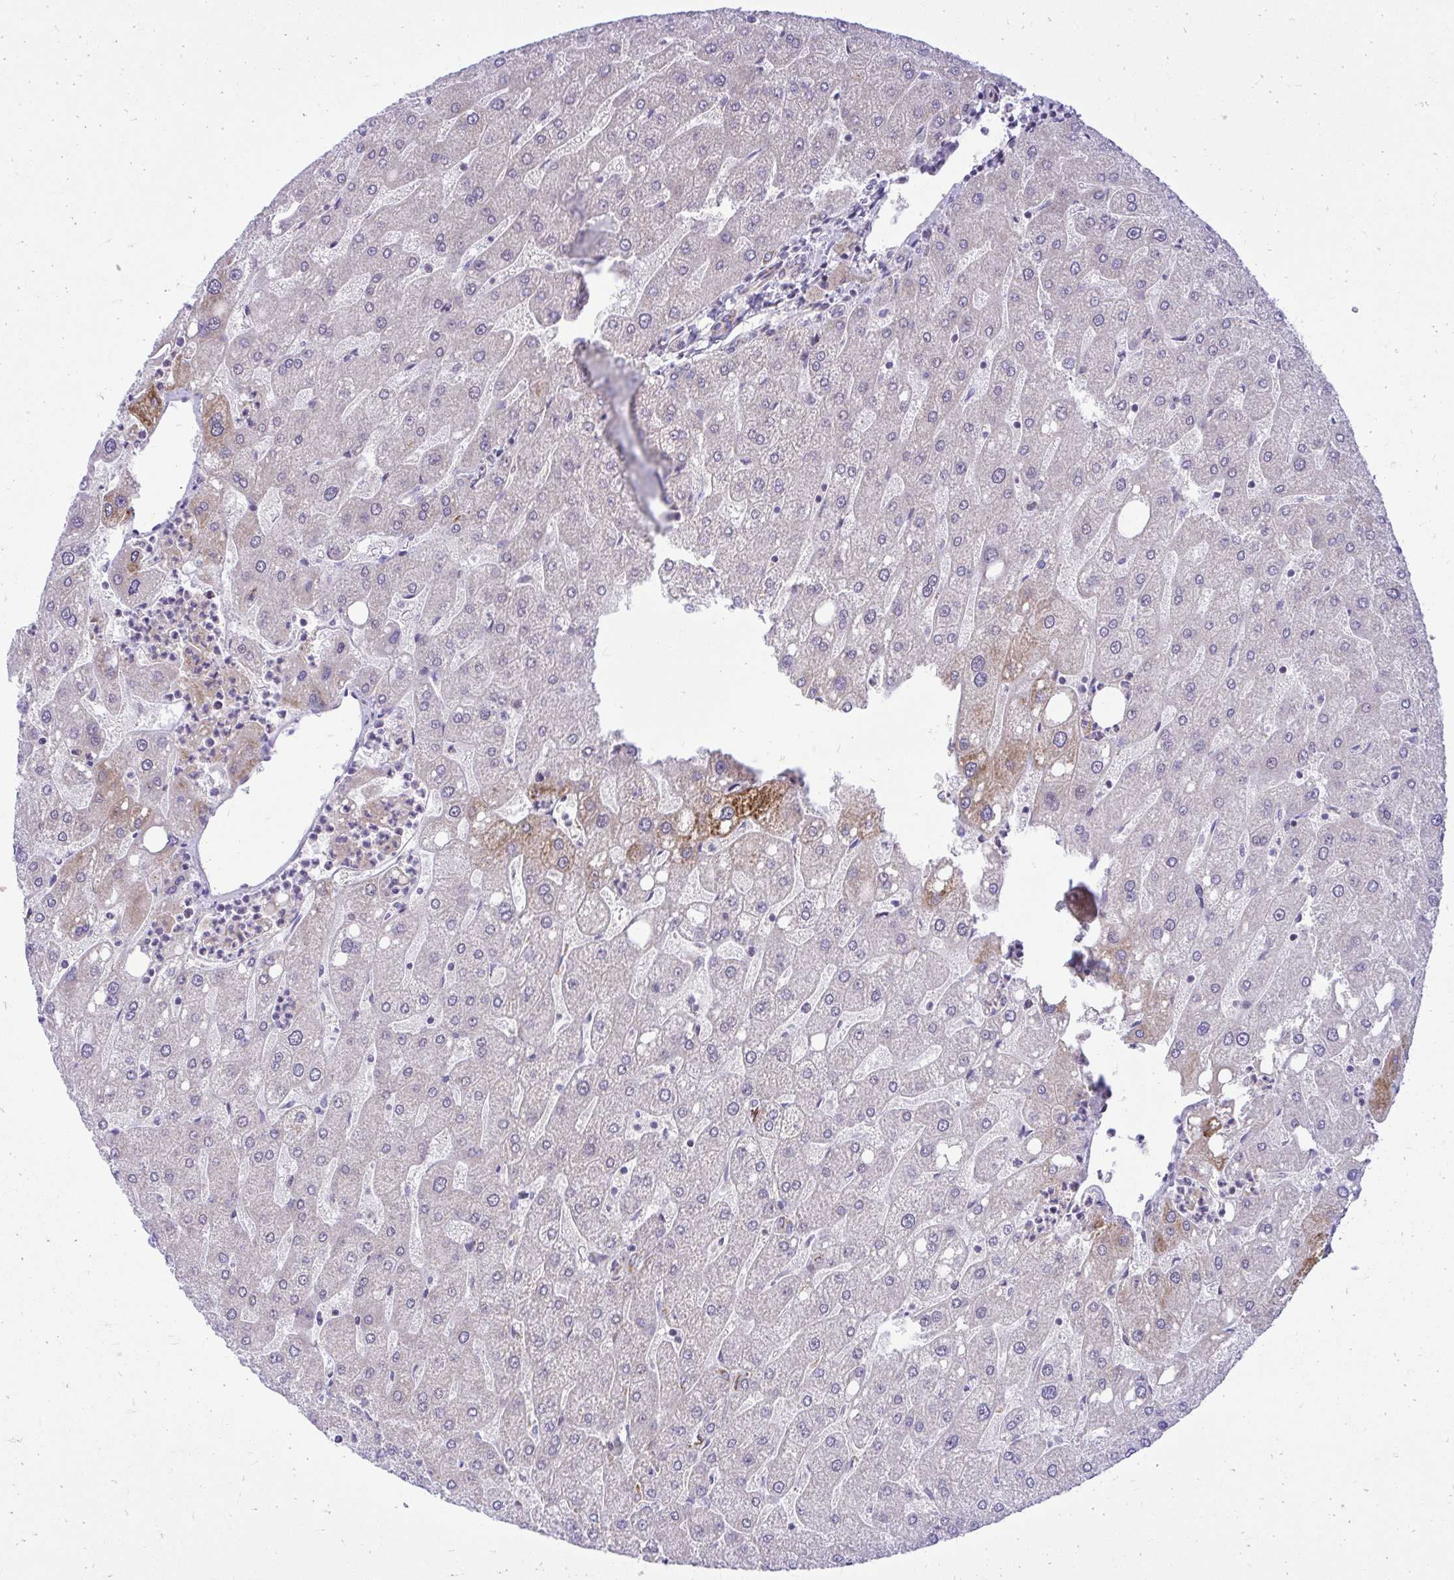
{"staining": {"intensity": "negative", "quantity": "none", "location": "none"}, "tissue": "liver", "cell_type": "Cholangiocytes", "image_type": "normal", "snomed": [{"axis": "morphology", "description": "Normal tissue, NOS"}, {"axis": "topography", "description": "Liver"}], "caption": "Normal liver was stained to show a protein in brown. There is no significant expression in cholangiocytes. The staining was performed using DAB (3,3'-diaminobenzidine) to visualize the protein expression in brown, while the nuclei were stained in blue with hematoxylin (Magnification: 20x).", "gene": "GPRIN3", "patient": {"sex": "male", "age": 67}}